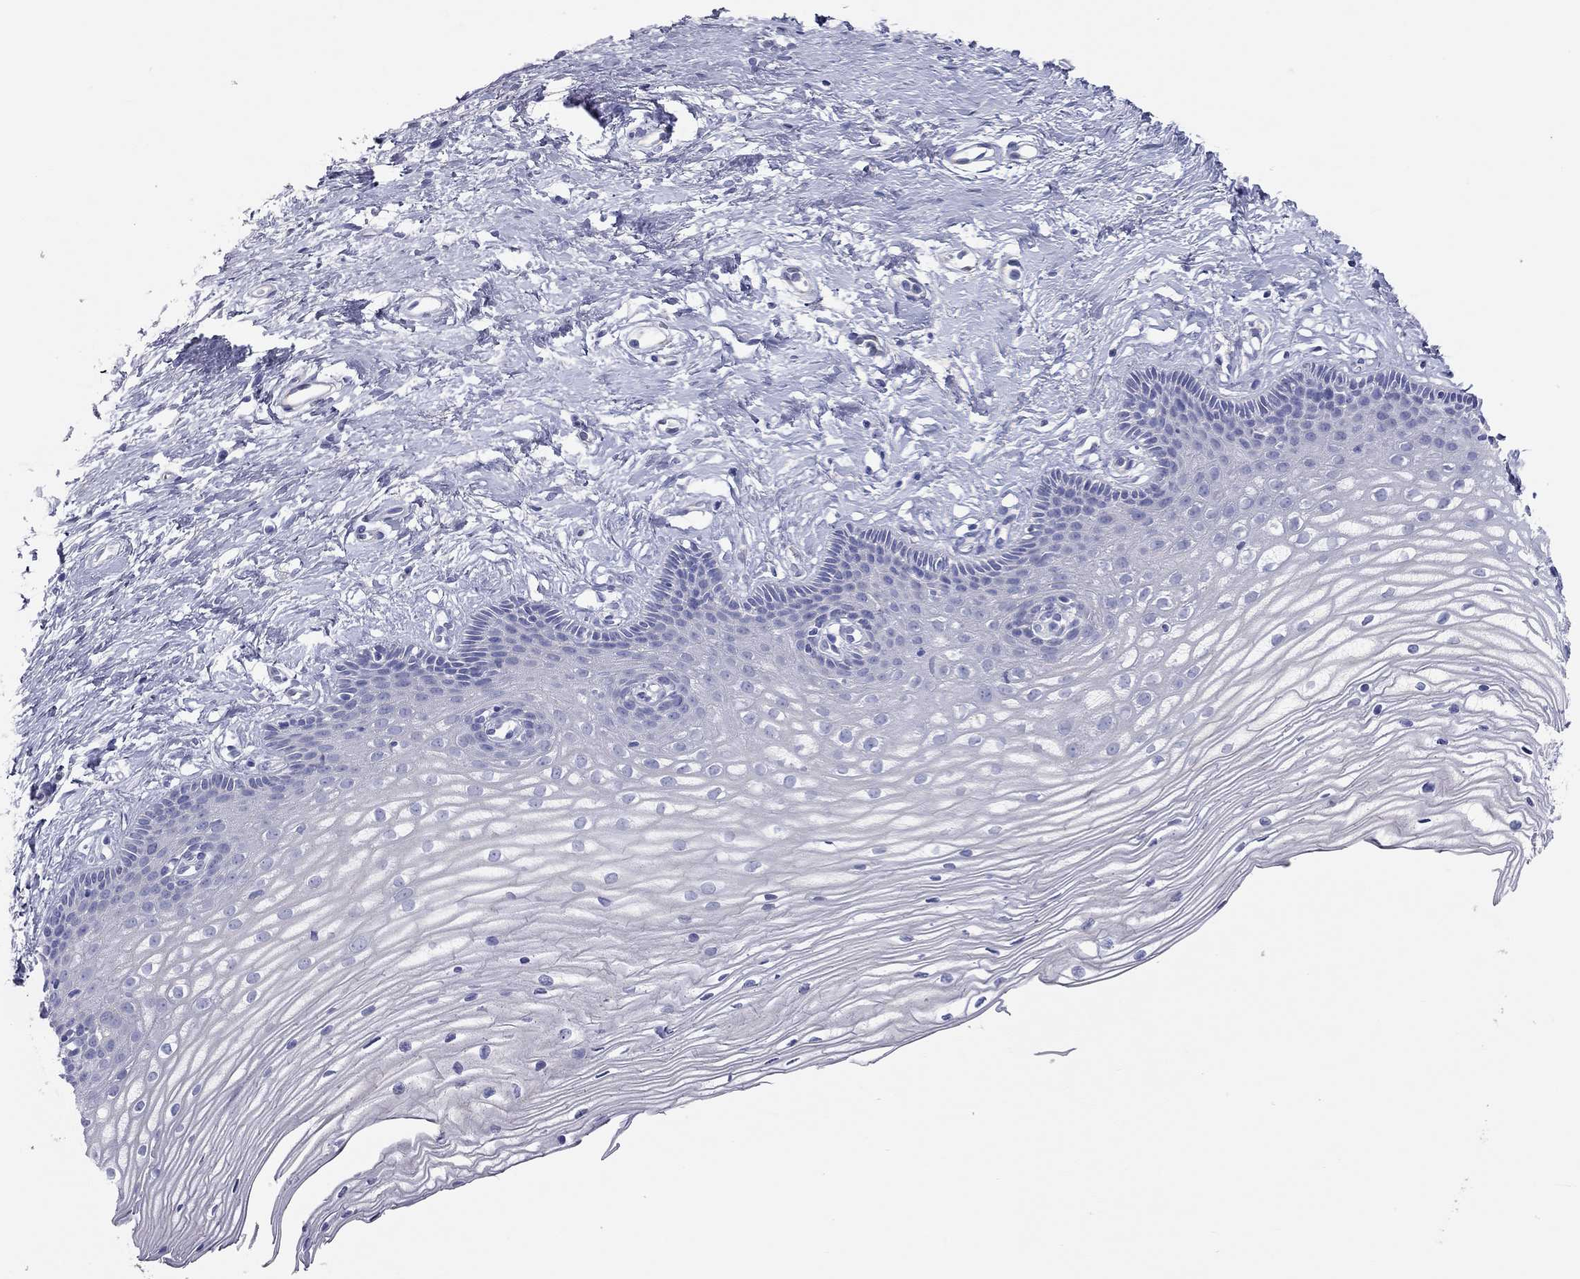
{"staining": {"intensity": "negative", "quantity": "none", "location": "none"}, "tissue": "cervix", "cell_type": "Glandular cells", "image_type": "normal", "snomed": [{"axis": "morphology", "description": "Normal tissue, NOS"}, {"axis": "topography", "description": "Cervix"}], "caption": "This is an immunohistochemistry photomicrograph of benign human cervix. There is no expression in glandular cells.", "gene": "PCDHGC5", "patient": {"sex": "female", "age": 40}}